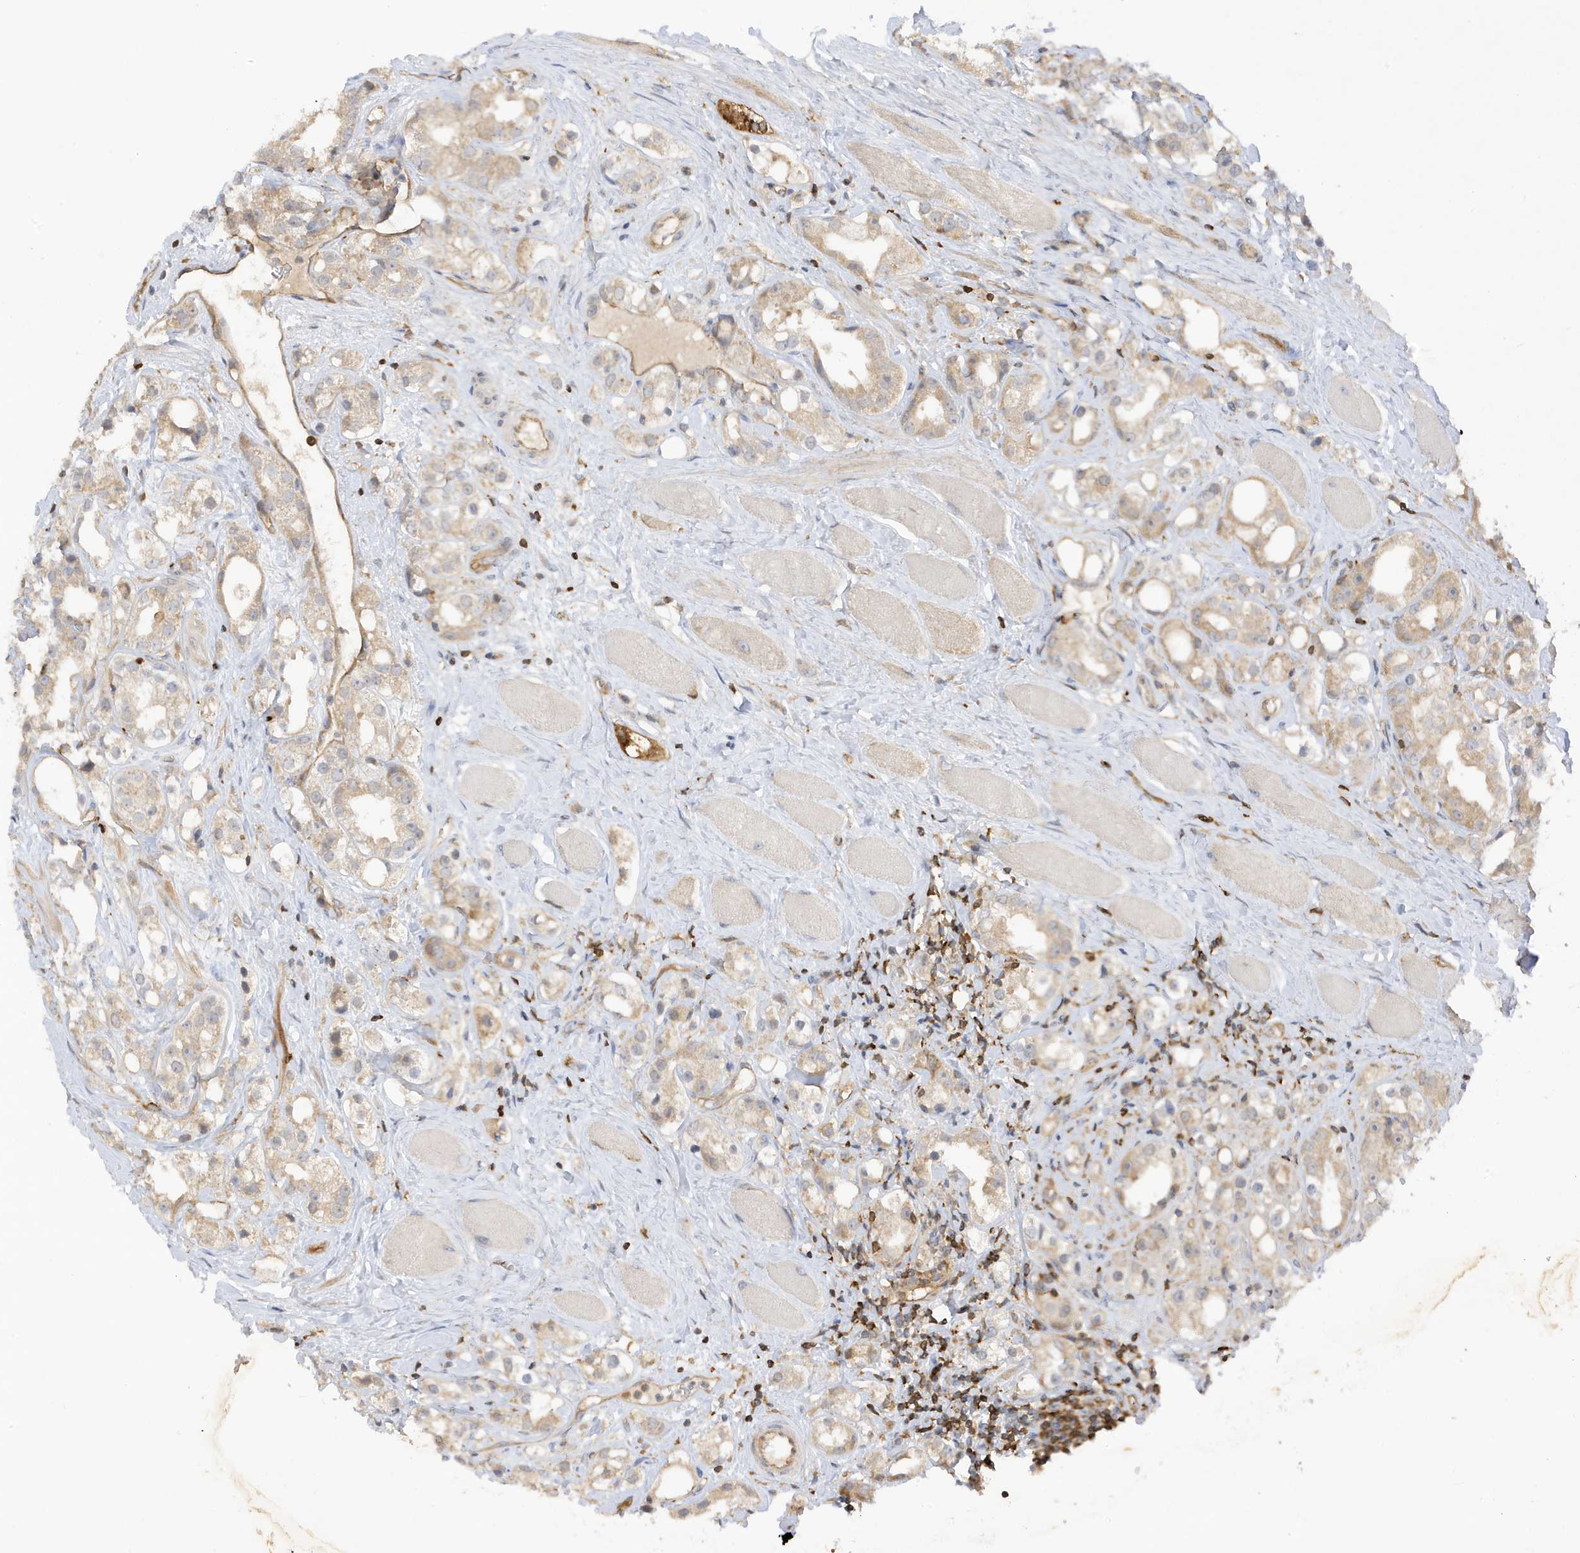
{"staining": {"intensity": "weak", "quantity": "<25%", "location": "cytoplasmic/membranous"}, "tissue": "prostate cancer", "cell_type": "Tumor cells", "image_type": "cancer", "snomed": [{"axis": "morphology", "description": "Adenocarcinoma, NOS"}, {"axis": "topography", "description": "Prostate"}], "caption": "DAB immunohistochemical staining of adenocarcinoma (prostate) displays no significant positivity in tumor cells.", "gene": "PHACTR2", "patient": {"sex": "male", "age": 79}}